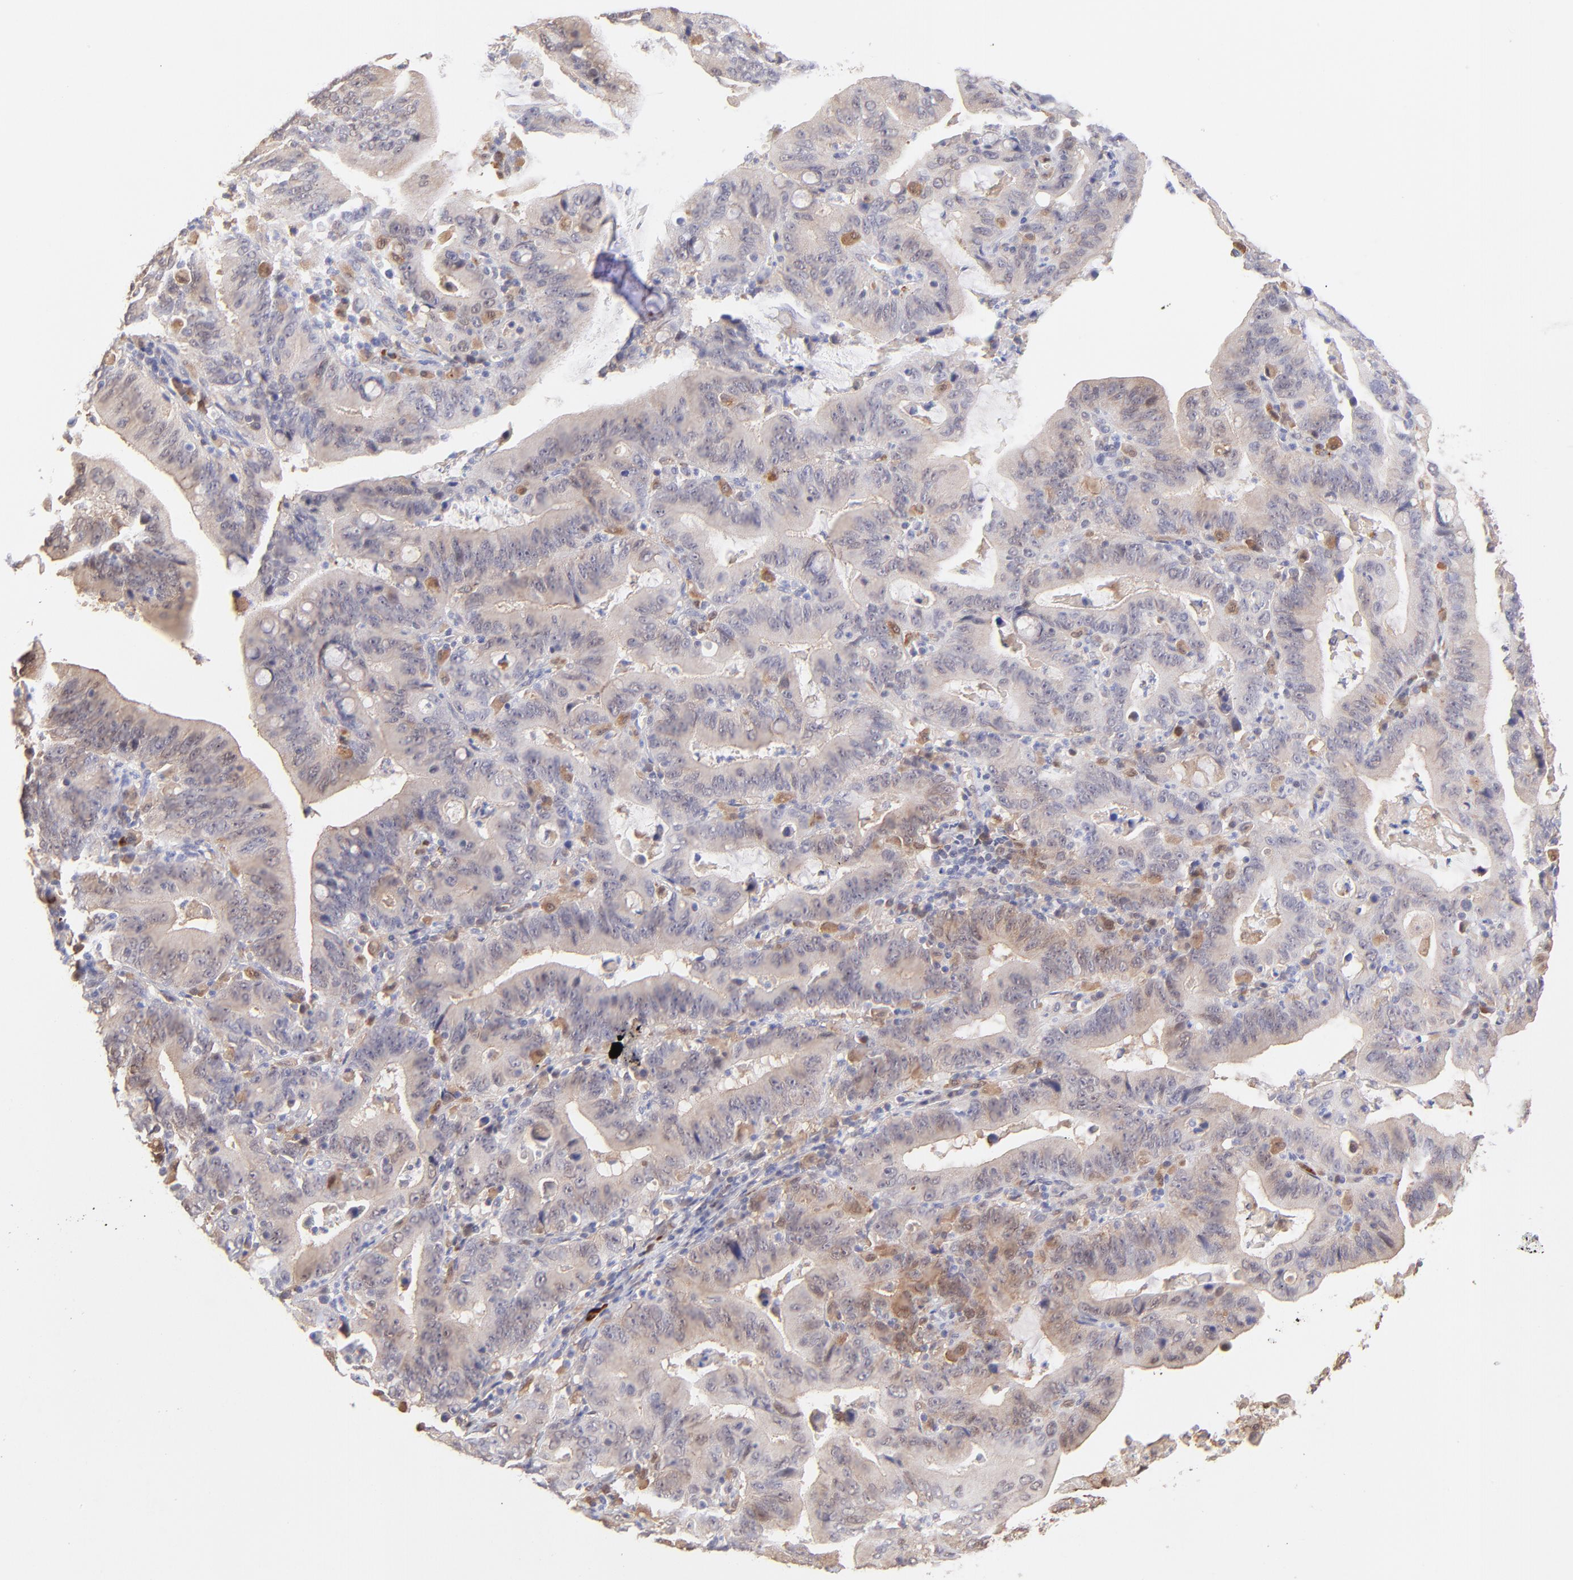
{"staining": {"intensity": "weak", "quantity": ">75%", "location": "cytoplasmic/membranous"}, "tissue": "stomach cancer", "cell_type": "Tumor cells", "image_type": "cancer", "snomed": [{"axis": "morphology", "description": "Adenocarcinoma, NOS"}, {"axis": "topography", "description": "Stomach, upper"}], "caption": "An immunohistochemistry image of tumor tissue is shown. Protein staining in brown highlights weak cytoplasmic/membranous positivity in adenocarcinoma (stomach) within tumor cells.", "gene": "HYAL1", "patient": {"sex": "male", "age": 63}}